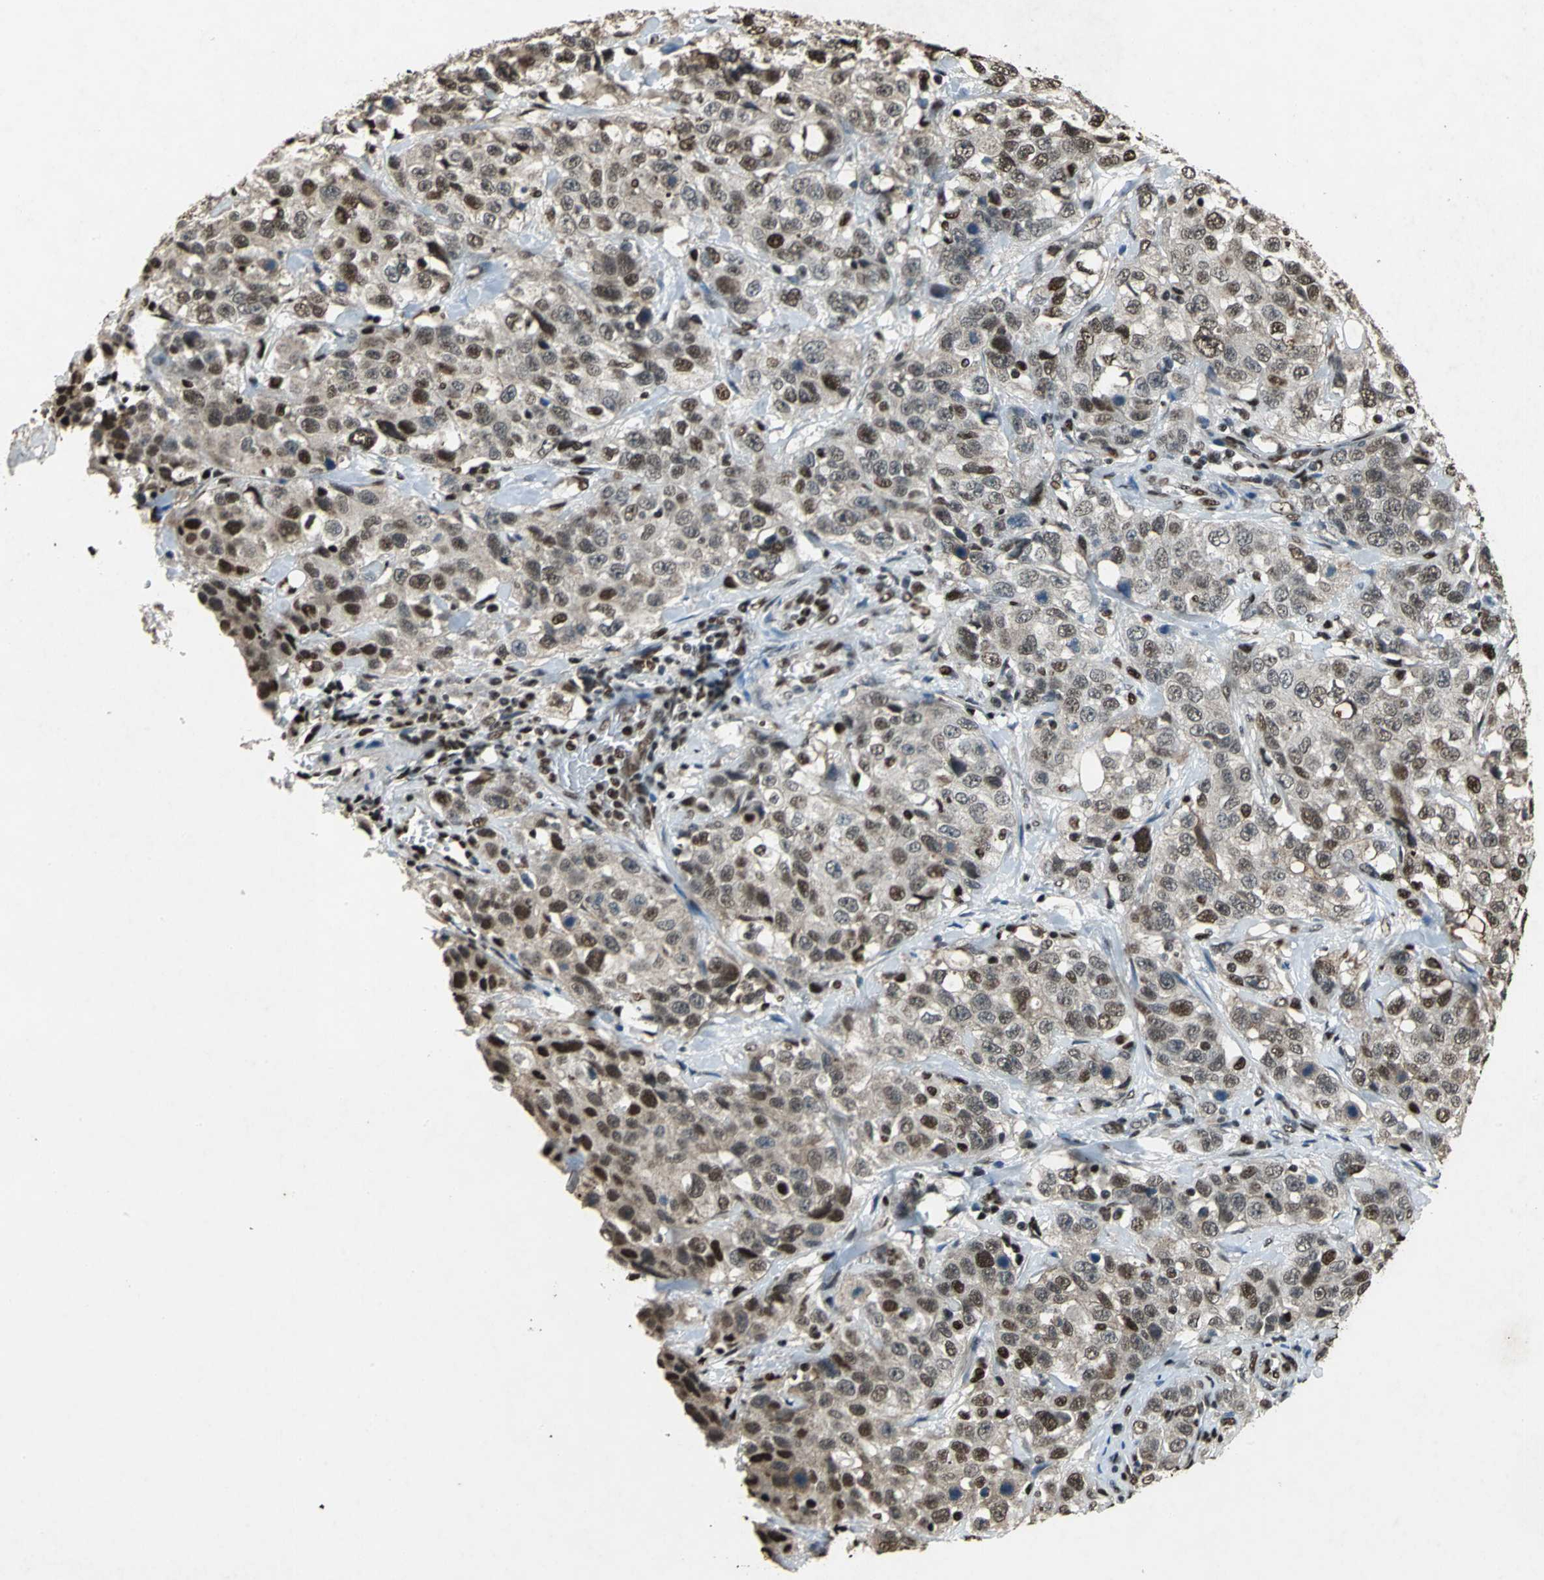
{"staining": {"intensity": "moderate", "quantity": ">75%", "location": "cytoplasmic/membranous,nuclear"}, "tissue": "stomach cancer", "cell_type": "Tumor cells", "image_type": "cancer", "snomed": [{"axis": "morphology", "description": "Normal tissue, NOS"}, {"axis": "morphology", "description": "Adenocarcinoma, NOS"}, {"axis": "topography", "description": "Stomach"}], "caption": "Moderate cytoplasmic/membranous and nuclear protein expression is present in approximately >75% of tumor cells in adenocarcinoma (stomach).", "gene": "ANP32A", "patient": {"sex": "male", "age": 48}}